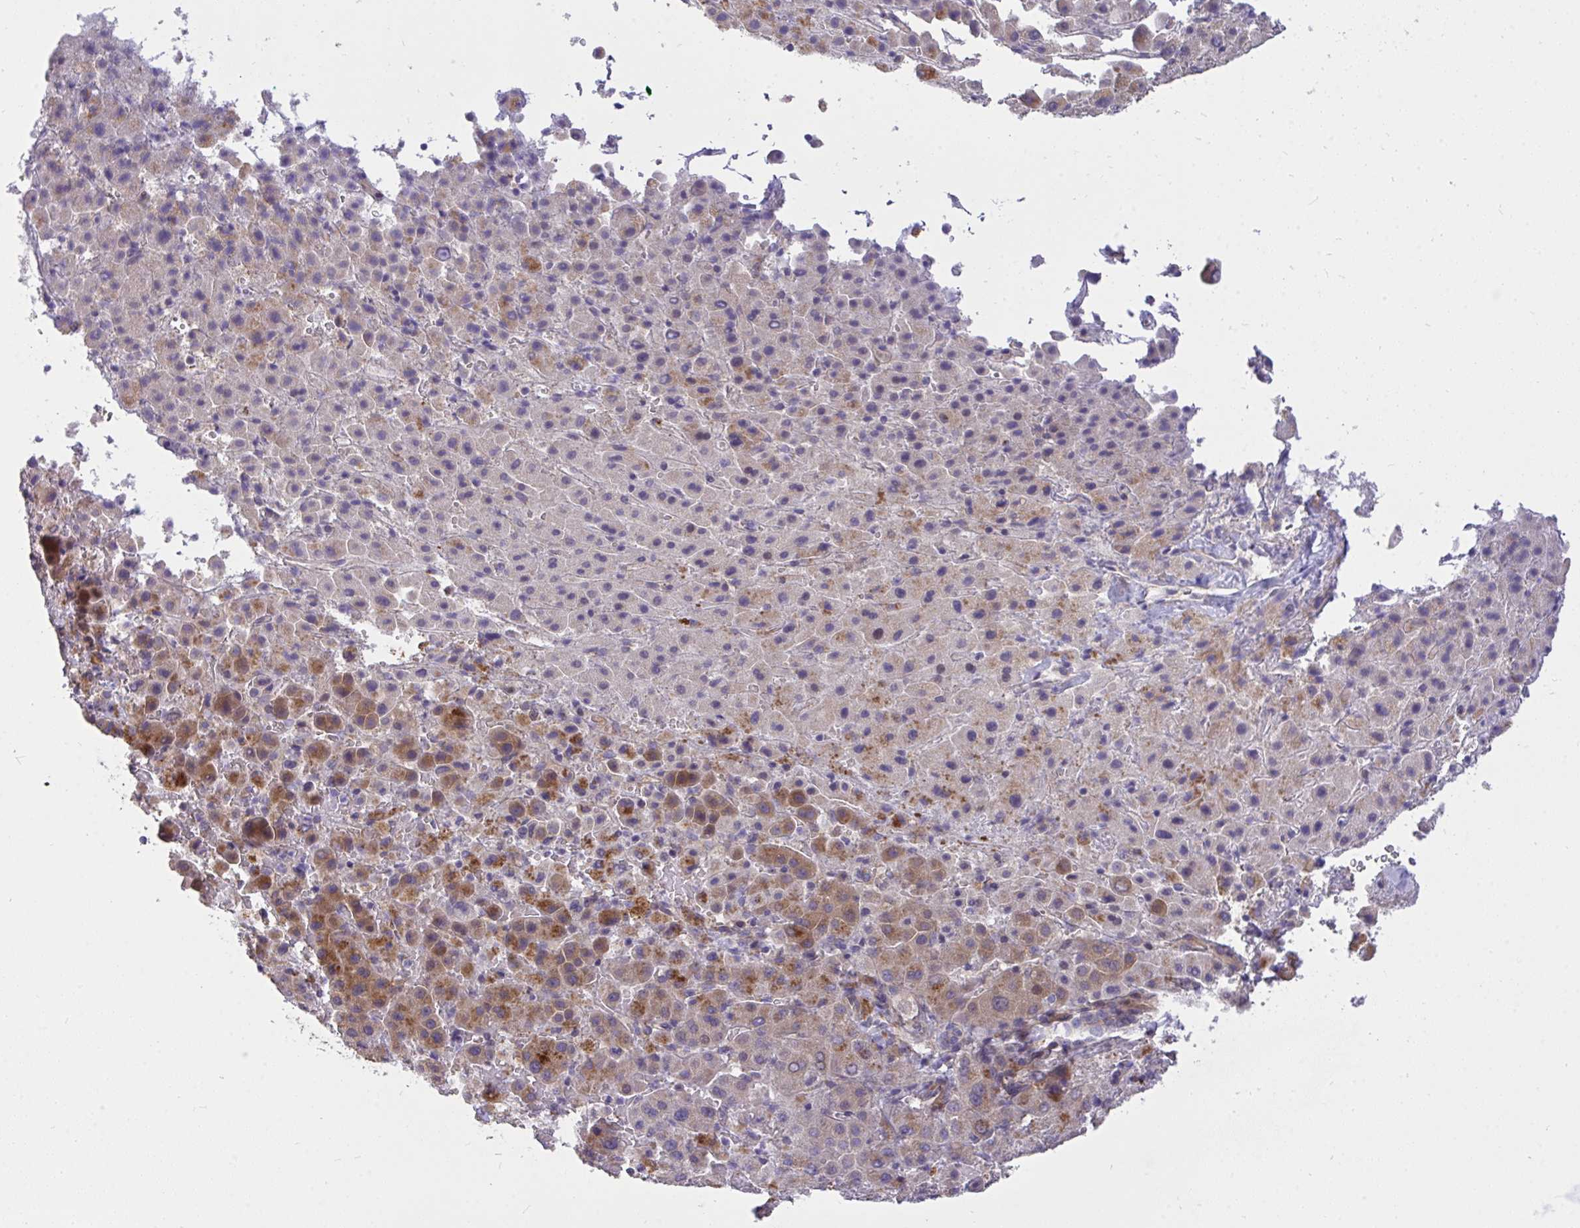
{"staining": {"intensity": "moderate", "quantity": "25%-75%", "location": "cytoplasmic/membranous"}, "tissue": "liver cancer", "cell_type": "Tumor cells", "image_type": "cancer", "snomed": [{"axis": "morphology", "description": "Carcinoma, Hepatocellular, NOS"}, {"axis": "topography", "description": "Liver"}], "caption": "This image shows immunohistochemistry (IHC) staining of human liver cancer, with medium moderate cytoplasmic/membranous positivity in about 25%-75% of tumor cells.", "gene": "C19orf54", "patient": {"sex": "female", "age": 58}}